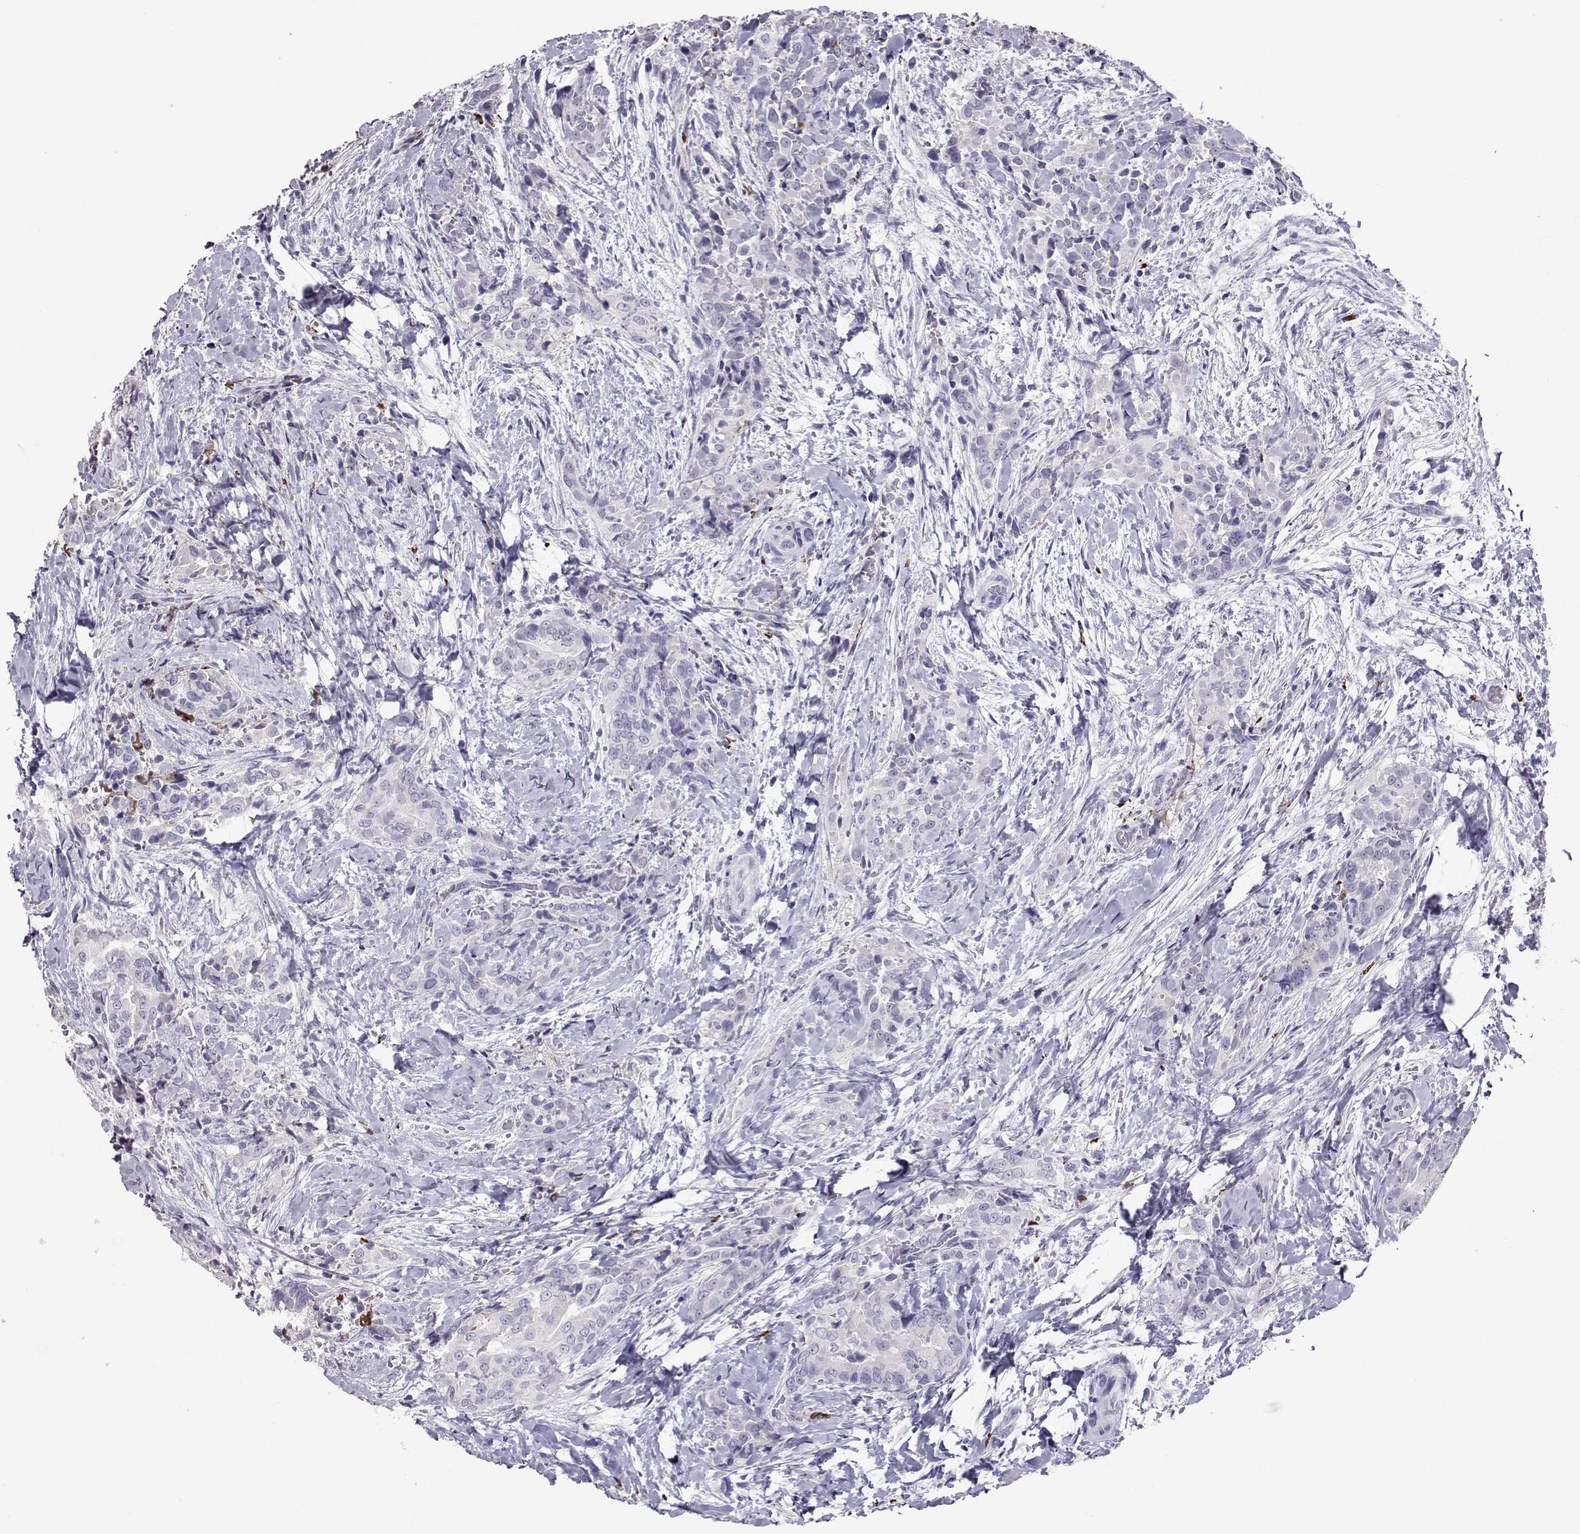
{"staining": {"intensity": "negative", "quantity": "none", "location": "none"}, "tissue": "thyroid cancer", "cell_type": "Tumor cells", "image_type": "cancer", "snomed": [{"axis": "morphology", "description": "Papillary adenocarcinoma, NOS"}, {"axis": "topography", "description": "Thyroid gland"}], "caption": "Papillary adenocarcinoma (thyroid) stained for a protein using IHC reveals no staining tumor cells.", "gene": "PMCH", "patient": {"sex": "male", "age": 61}}